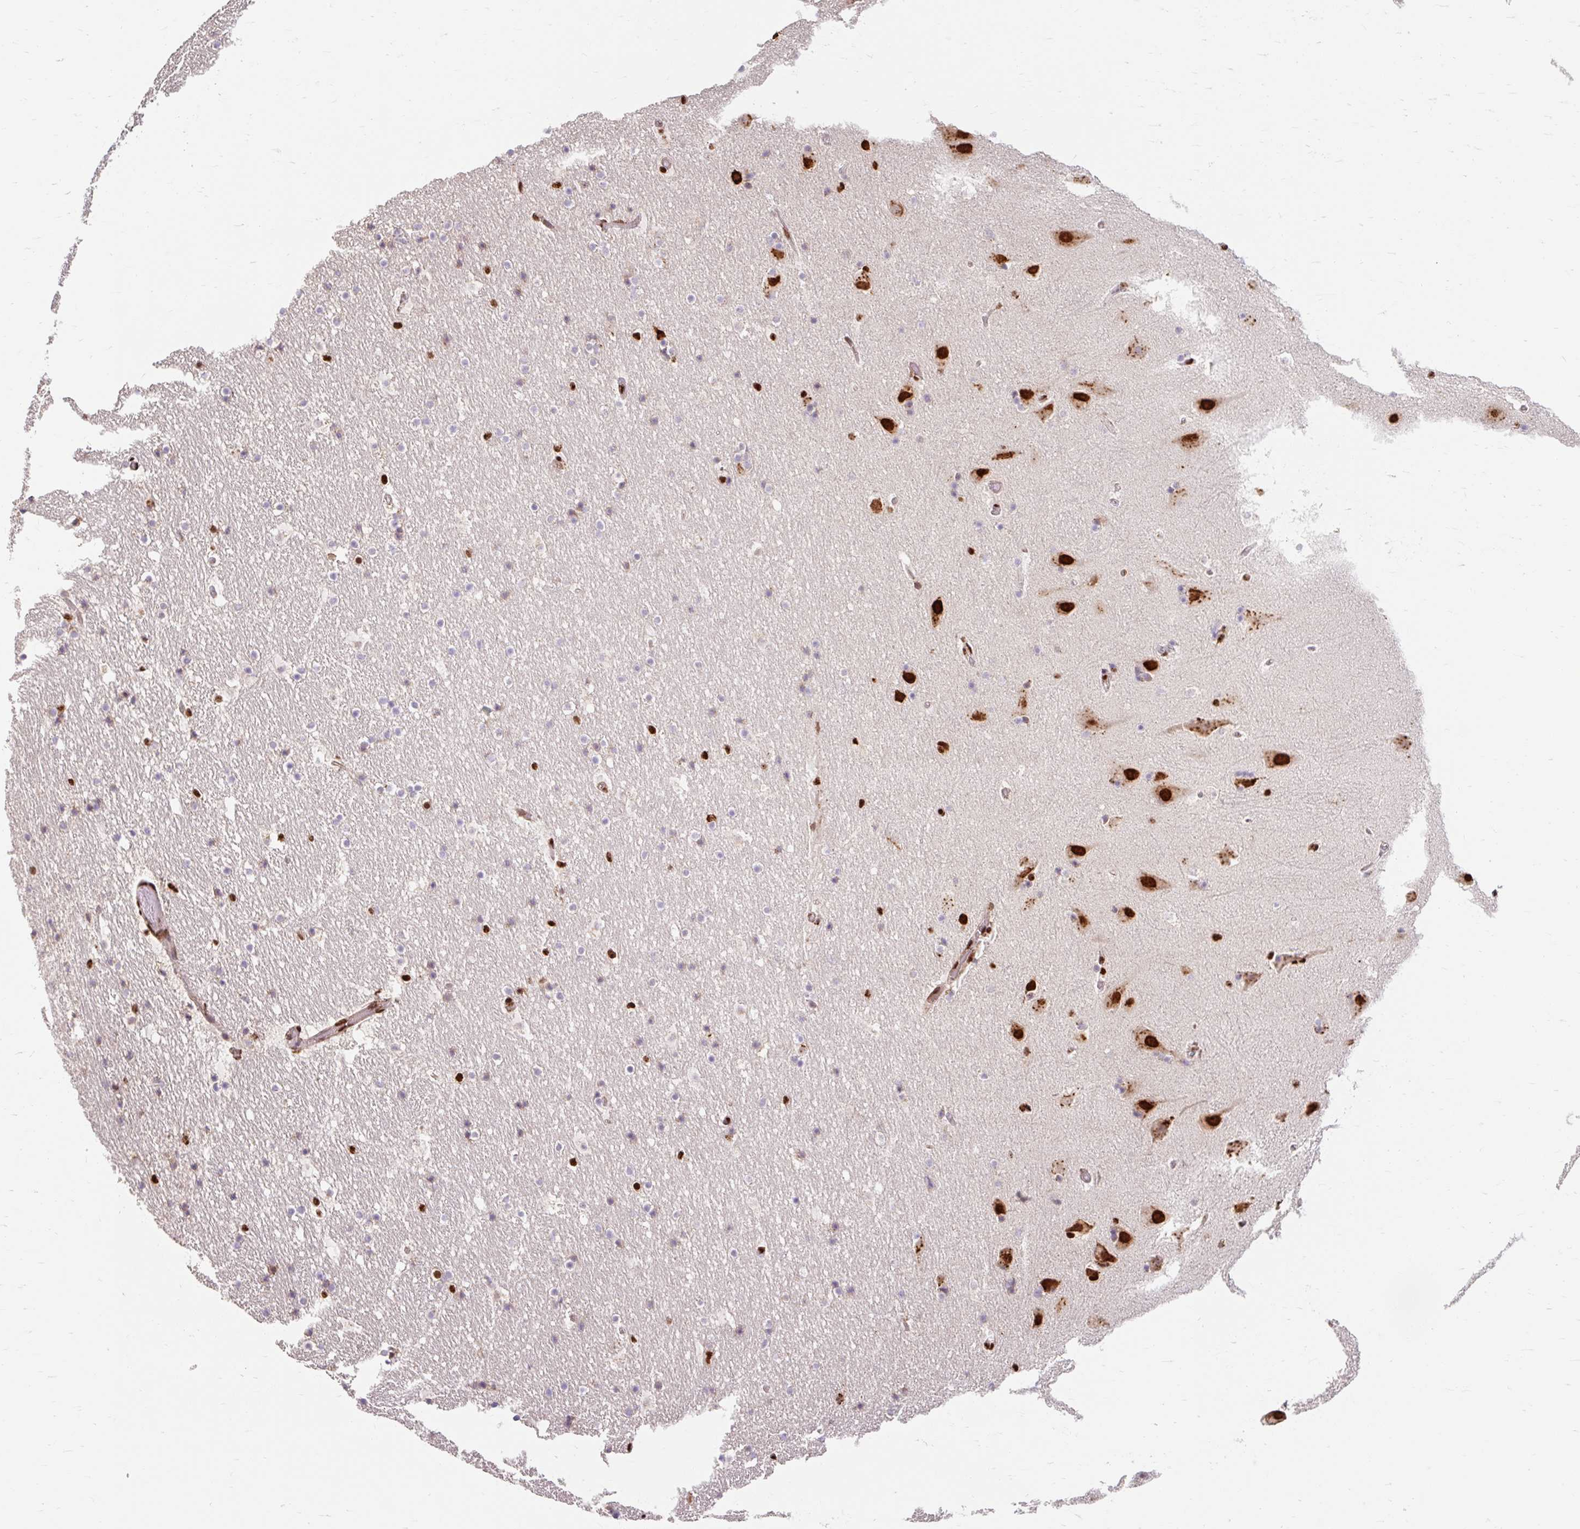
{"staining": {"intensity": "strong", "quantity": "25%-75%", "location": "nuclear"}, "tissue": "hippocampus", "cell_type": "Glial cells", "image_type": "normal", "snomed": [{"axis": "morphology", "description": "Normal tissue, NOS"}, {"axis": "topography", "description": "Hippocampus"}], "caption": "This image displays IHC staining of normal human hippocampus, with high strong nuclear positivity in about 25%-75% of glial cells.", "gene": "BICRA", "patient": {"sex": "male", "age": 37}}